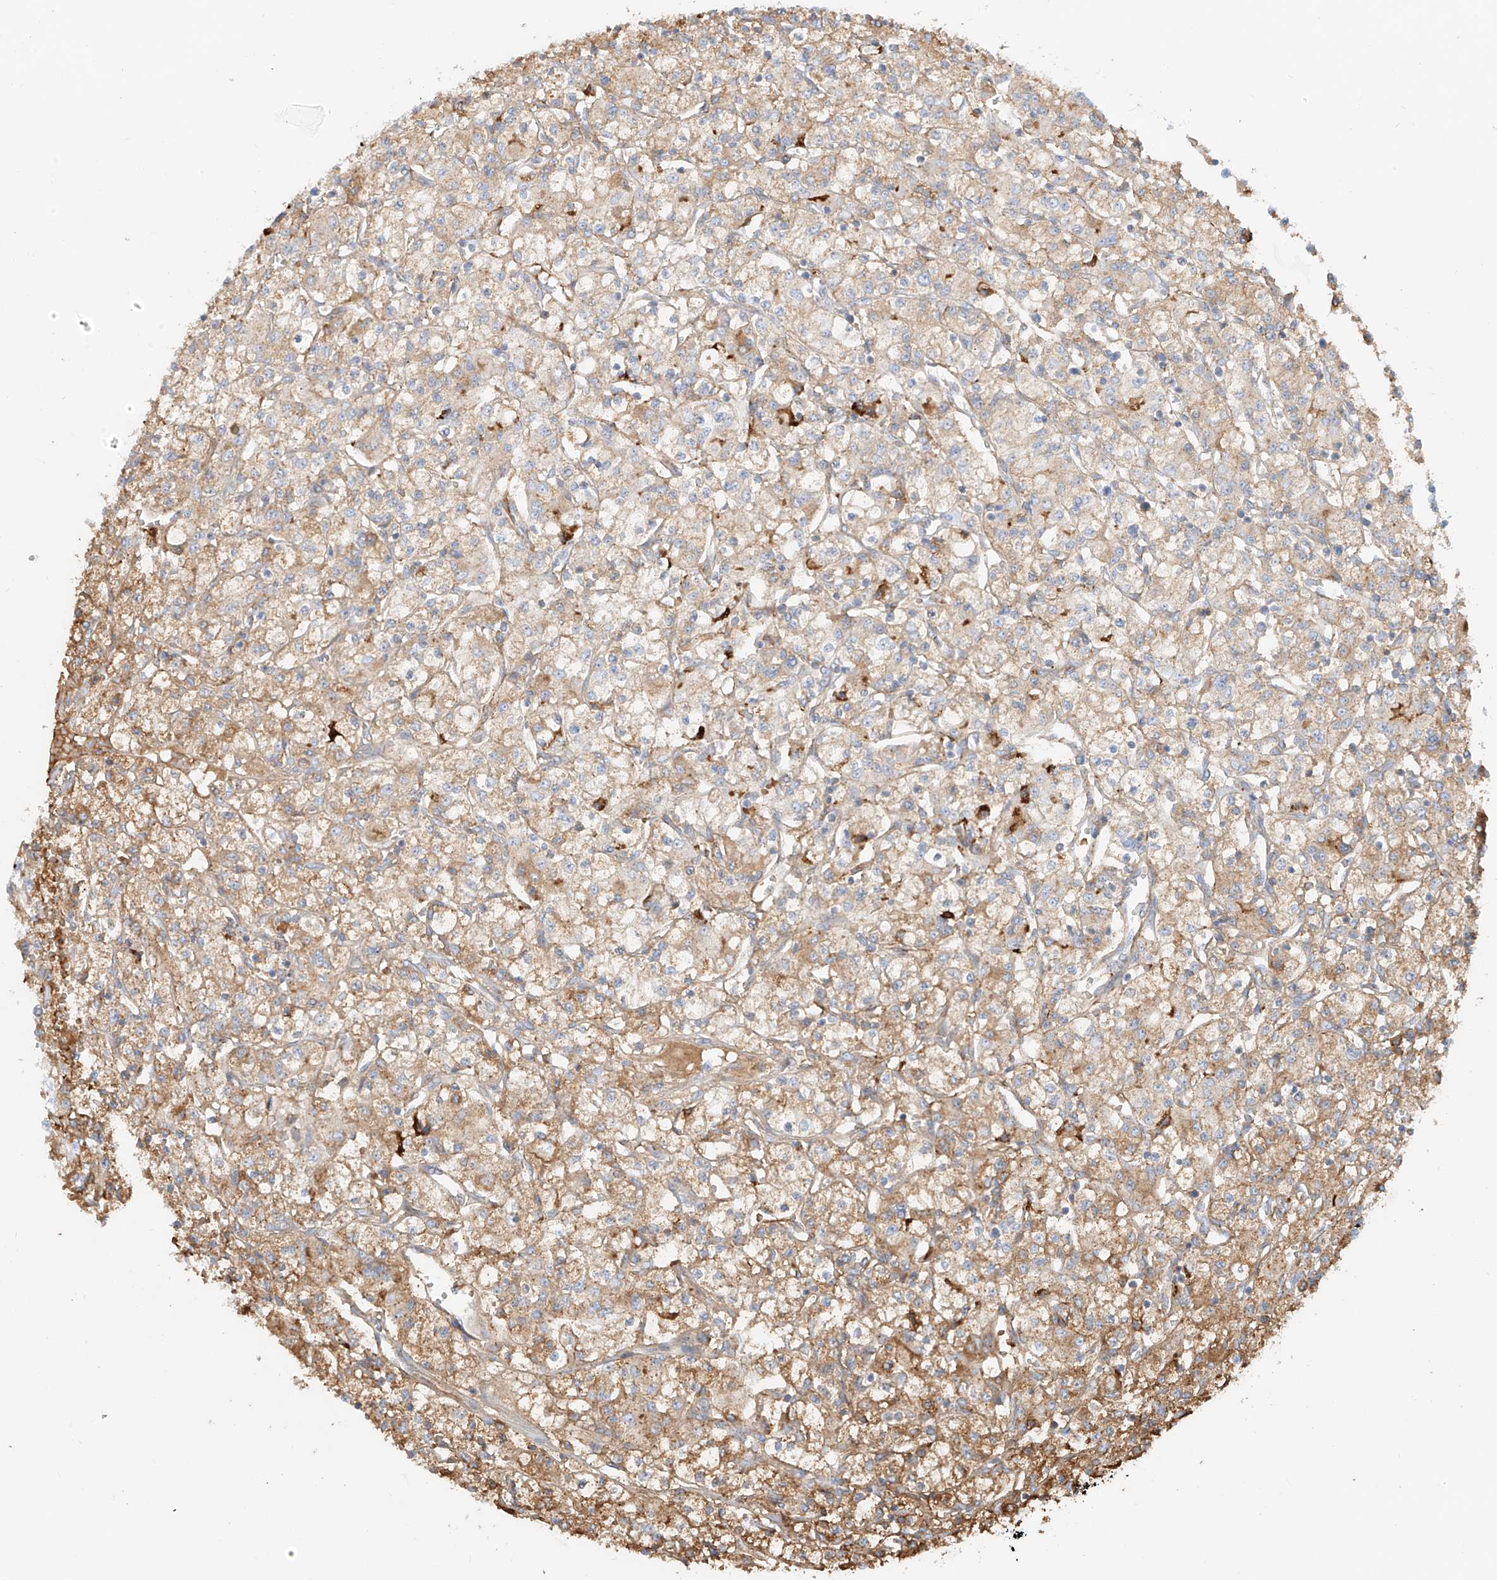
{"staining": {"intensity": "moderate", "quantity": "25%-75%", "location": "cytoplasmic/membranous"}, "tissue": "renal cancer", "cell_type": "Tumor cells", "image_type": "cancer", "snomed": [{"axis": "morphology", "description": "Adenocarcinoma, NOS"}, {"axis": "topography", "description": "Kidney"}], "caption": "Moderate cytoplasmic/membranous protein expression is appreciated in about 25%-75% of tumor cells in renal cancer (adenocarcinoma).", "gene": "OCSTAMP", "patient": {"sex": "female", "age": 59}}